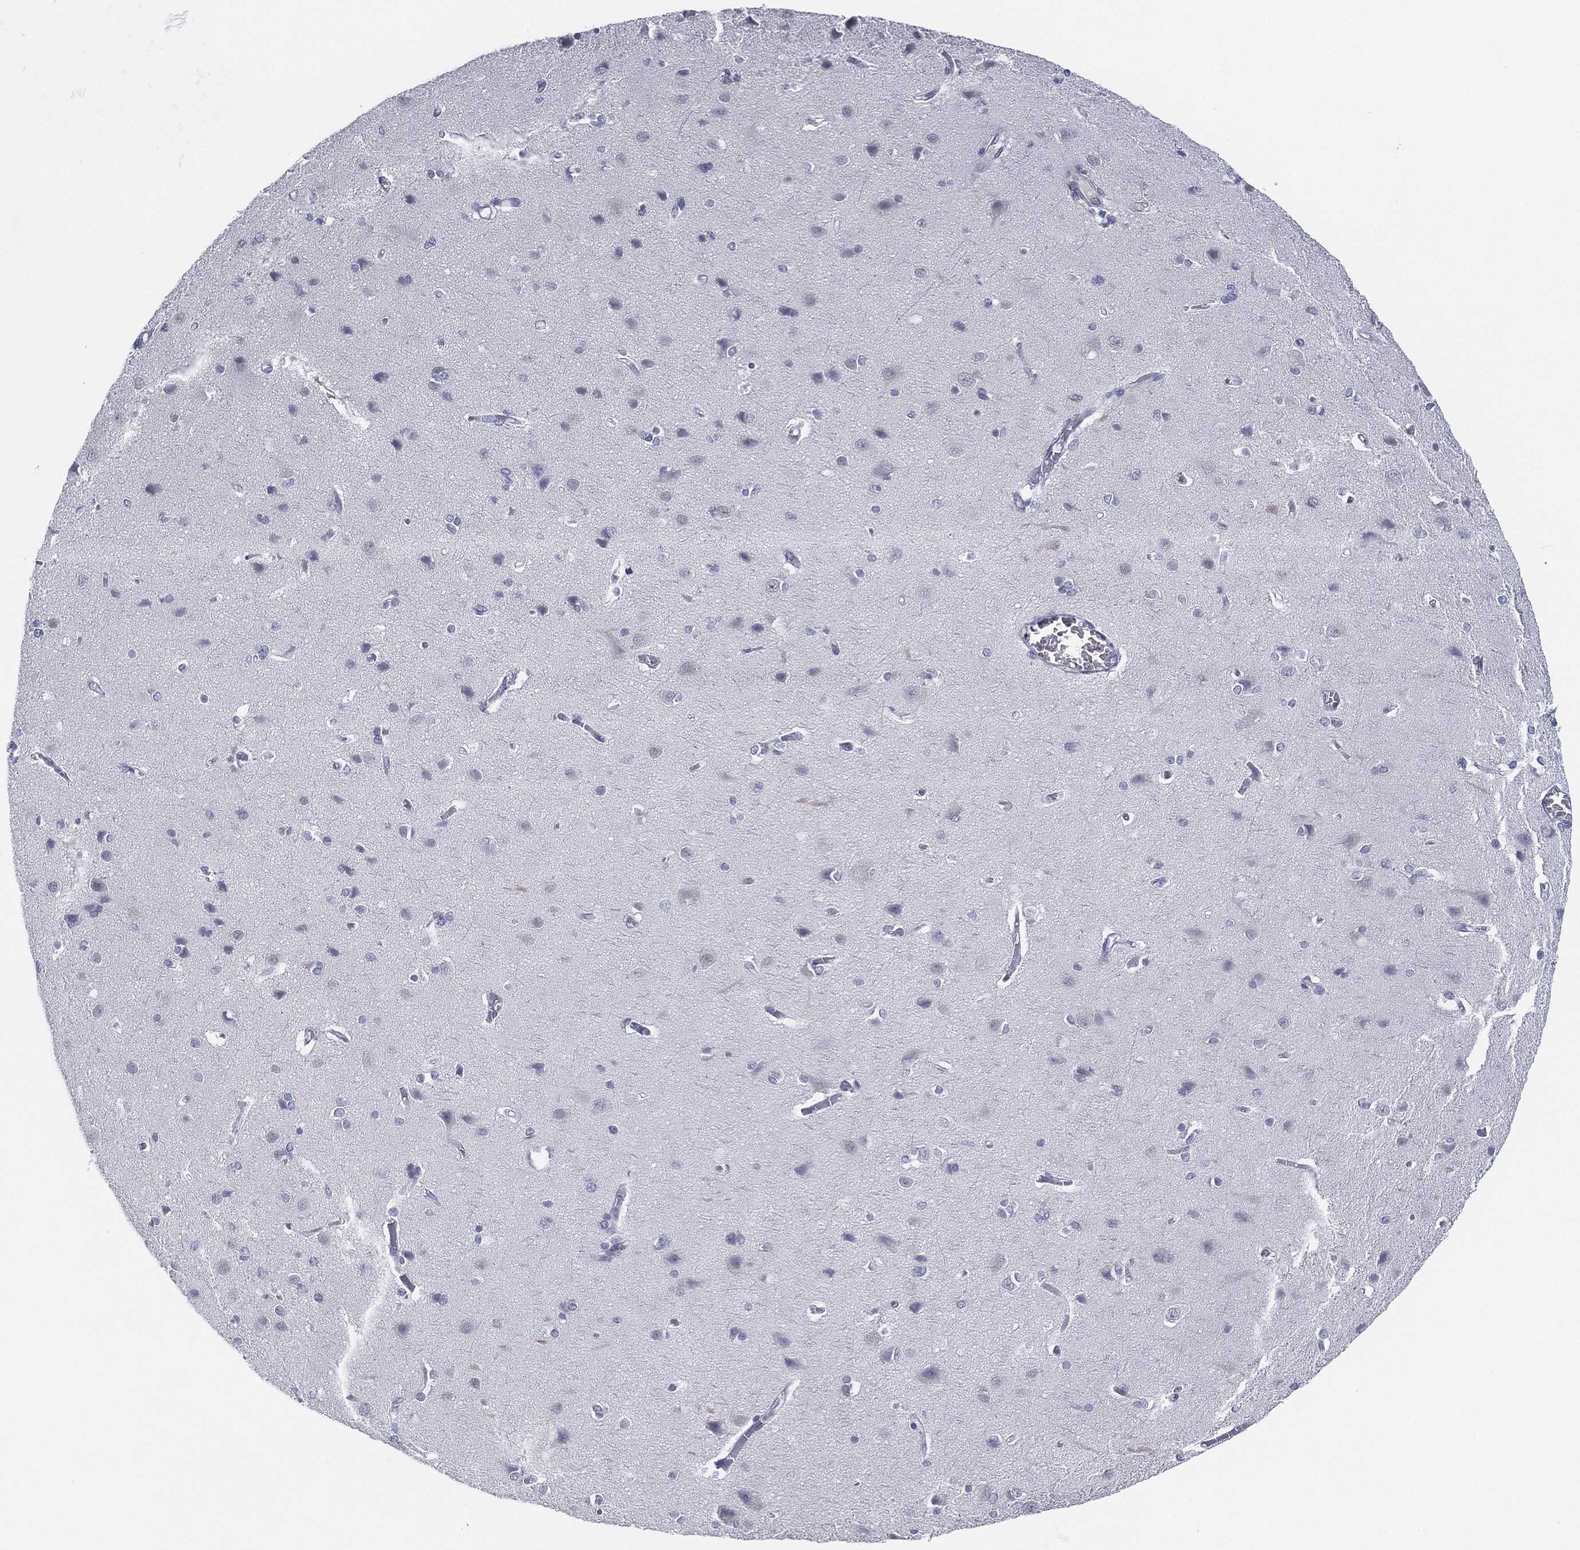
{"staining": {"intensity": "negative", "quantity": "none", "location": "none"}, "tissue": "cerebral cortex", "cell_type": "Endothelial cells", "image_type": "normal", "snomed": [{"axis": "morphology", "description": "Normal tissue, NOS"}, {"axis": "topography", "description": "Cerebral cortex"}], "caption": "An IHC histopathology image of benign cerebral cortex is shown. There is no staining in endothelial cells of cerebral cortex. Brightfield microscopy of immunohistochemistry (IHC) stained with DAB (brown) and hematoxylin (blue), captured at high magnification.", "gene": "MLF1", "patient": {"sex": "male", "age": 37}}